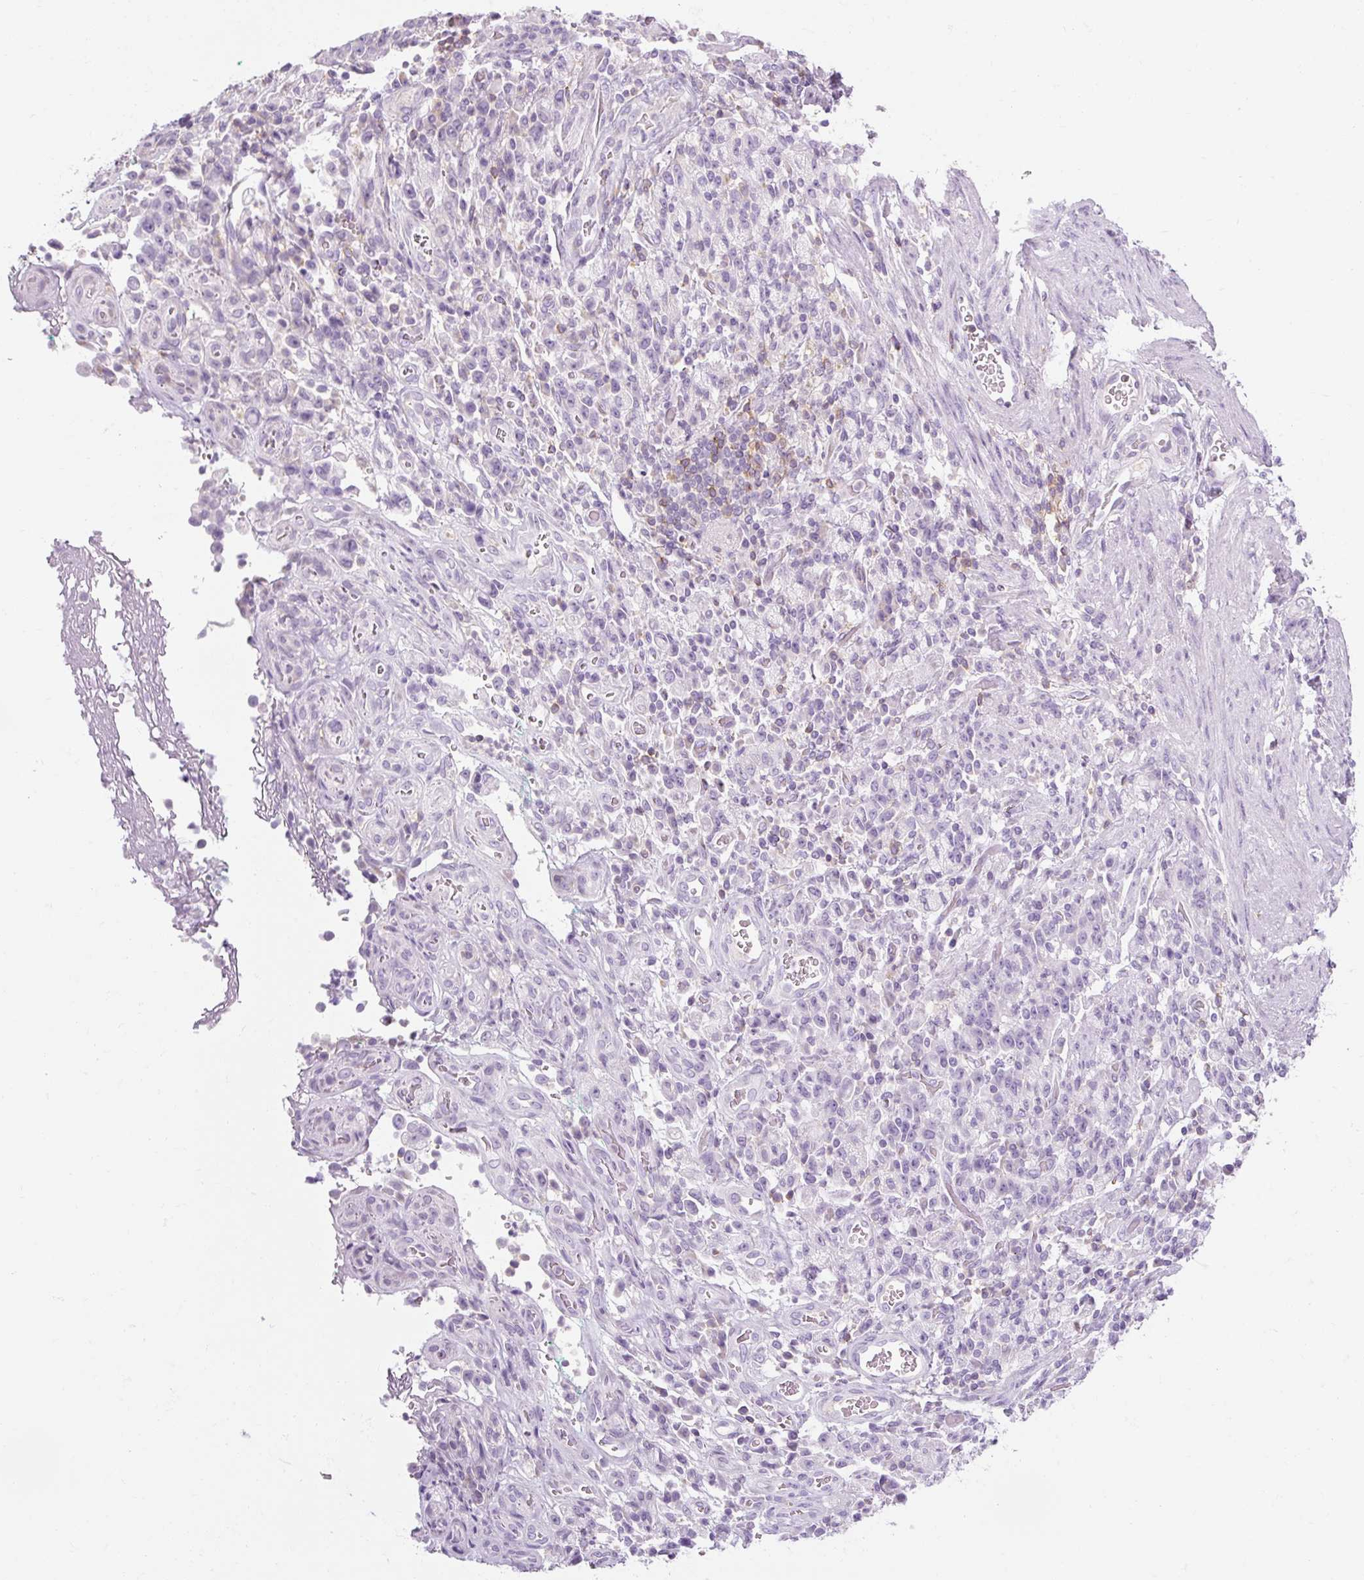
{"staining": {"intensity": "negative", "quantity": "none", "location": "none"}, "tissue": "stomach cancer", "cell_type": "Tumor cells", "image_type": "cancer", "snomed": [{"axis": "morphology", "description": "Adenocarcinoma, NOS"}, {"axis": "topography", "description": "Stomach"}], "caption": "Adenocarcinoma (stomach) was stained to show a protein in brown. There is no significant staining in tumor cells. (DAB immunohistochemistry (IHC), high magnification).", "gene": "TIGD2", "patient": {"sex": "male", "age": 77}}